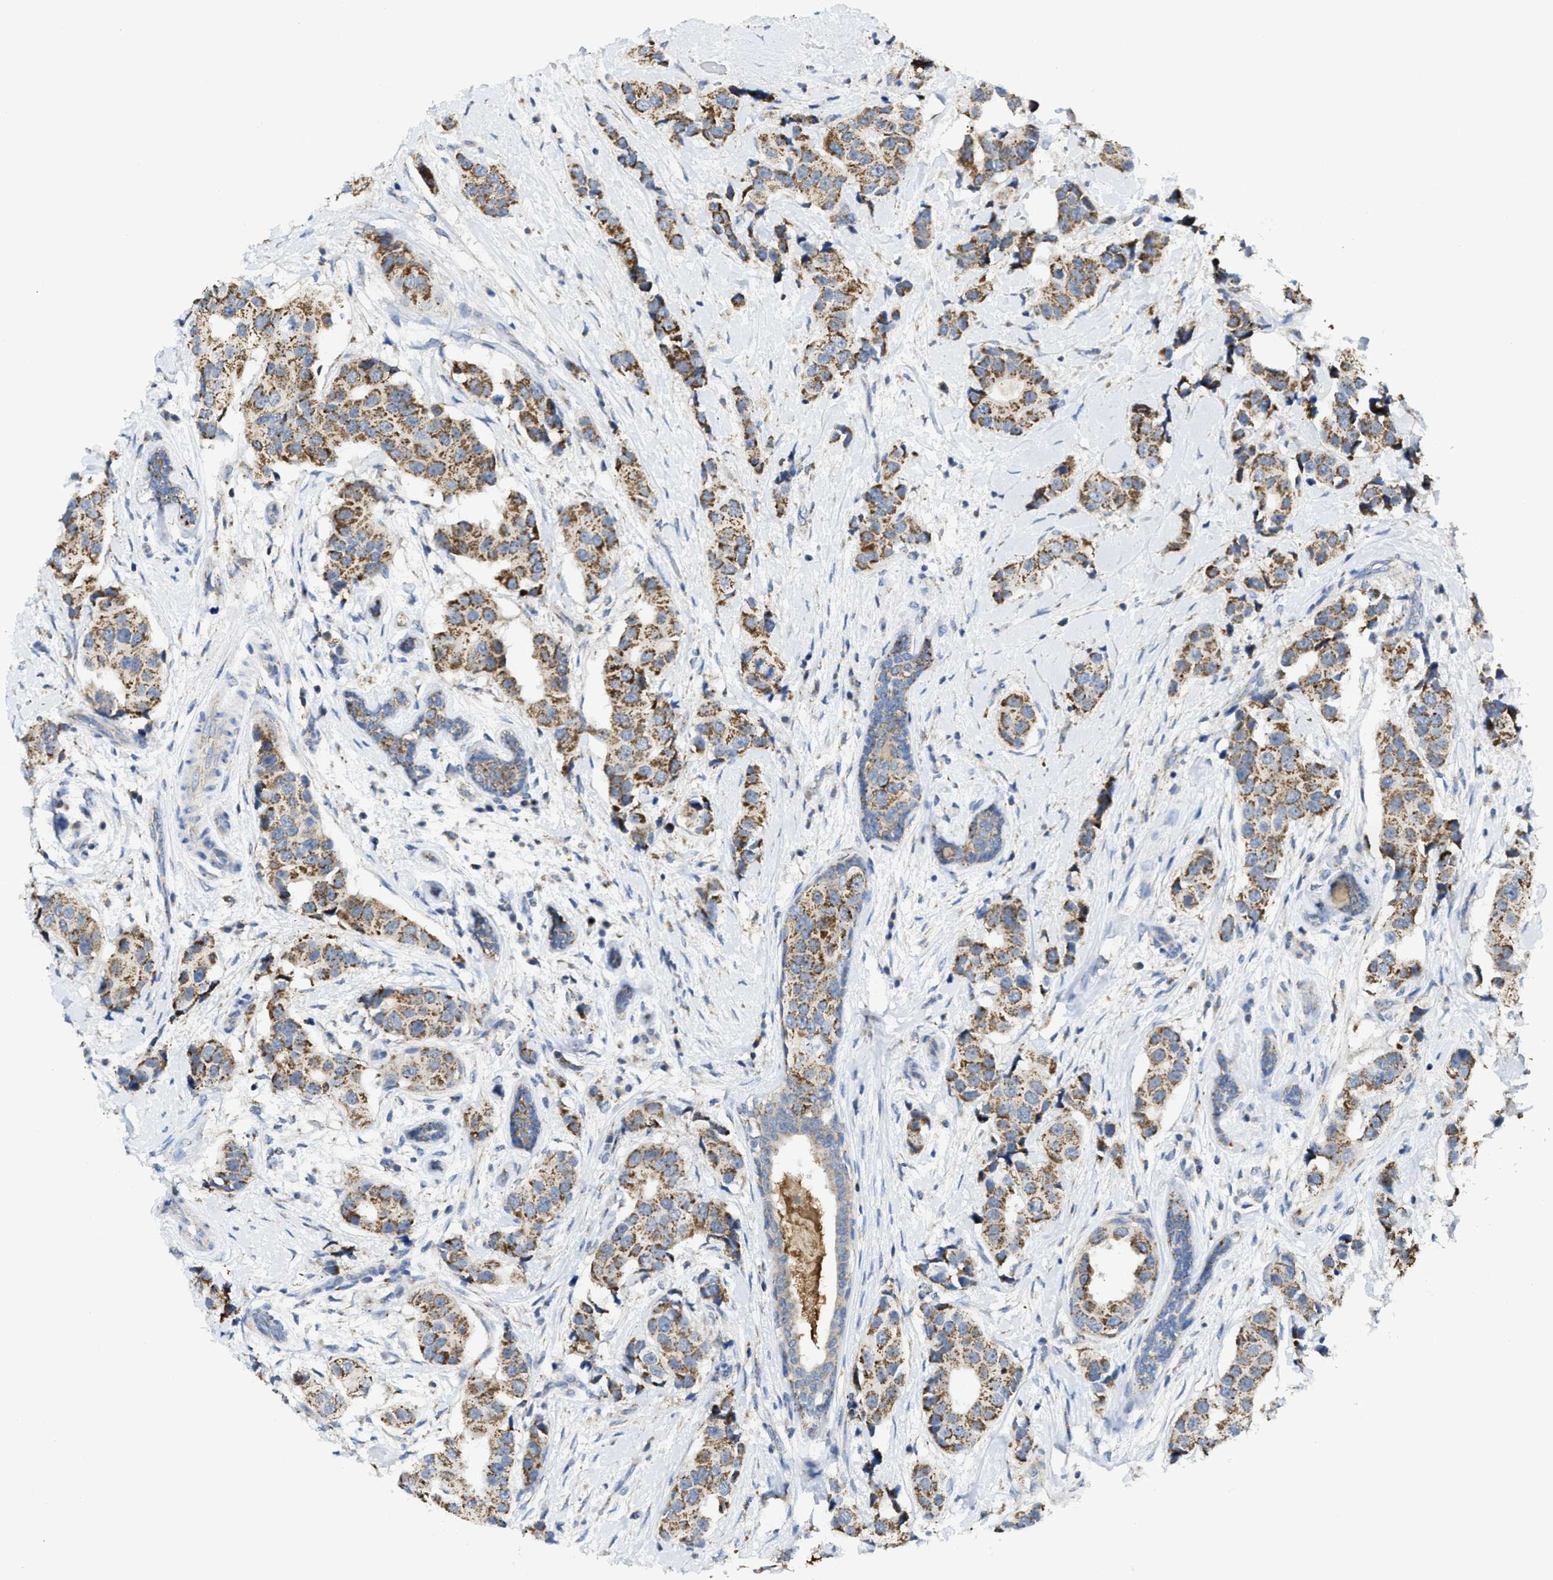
{"staining": {"intensity": "moderate", "quantity": ">75%", "location": "cytoplasmic/membranous"}, "tissue": "breast cancer", "cell_type": "Tumor cells", "image_type": "cancer", "snomed": [{"axis": "morphology", "description": "Normal tissue, NOS"}, {"axis": "morphology", "description": "Duct carcinoma"}, {"axis": "topography", "description": "Breast"}], "caption": "This image exhibits IHC staining of breast cancer, with medium moderate cytoplasmic/membranous staining in about >75% of tumor cells.", "gene": "GATD3", "patient": {"sex": "female", "age": 39}}